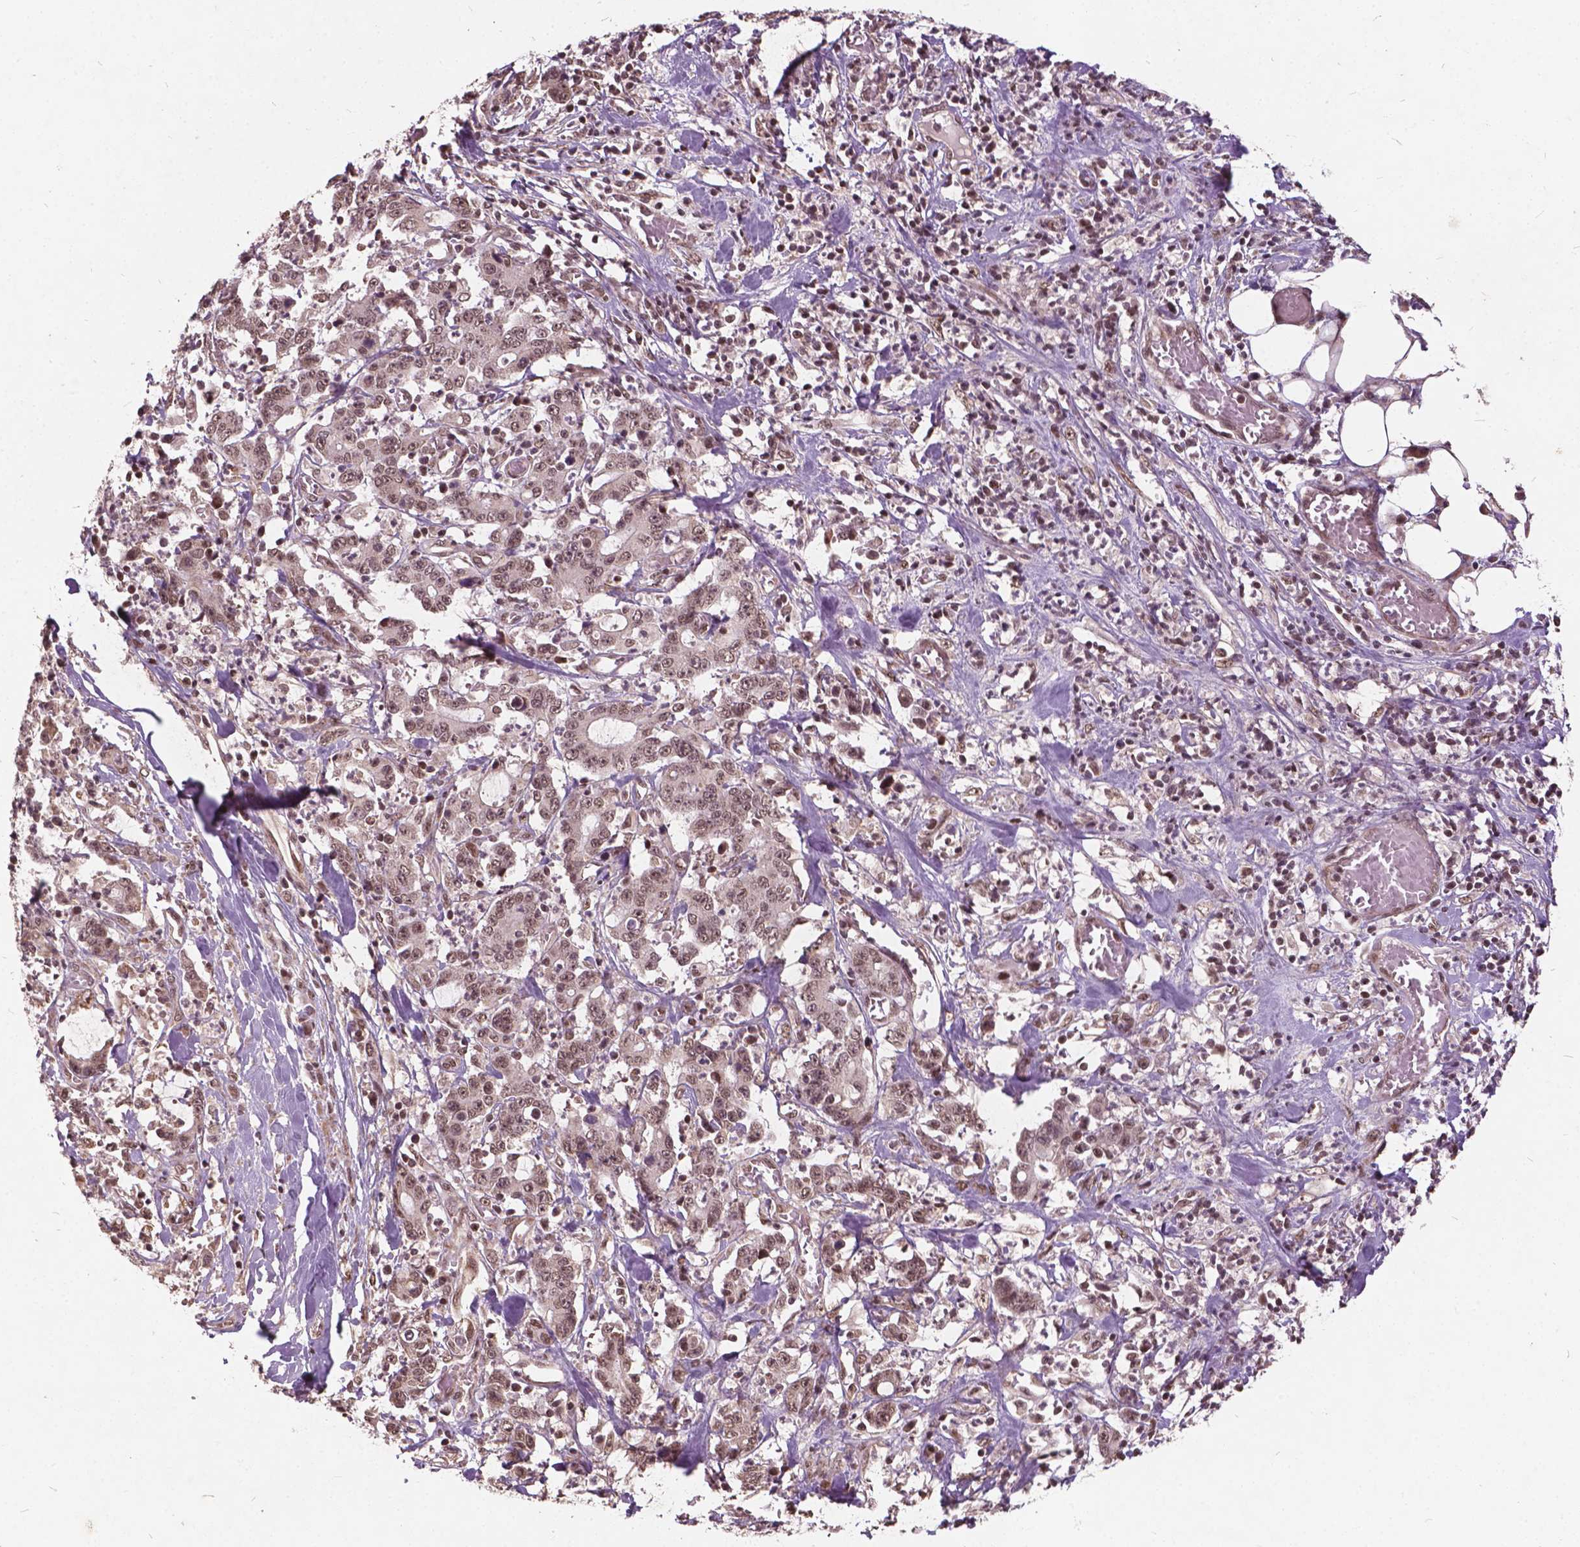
{"staining": {"intensity": "moderate", "quantity": ">75%", "location": "nuclear"}, "tissue": "stomach cancer", "cell_type": "Tumor cells", "image_type": "cancer", "snomed": [{"axis": "morphology", "description": "Adenocarcinoma, NOS"}, {"axis": "topography", "description": "Stomach, upper"}], "caption": "Protein expression analysis of human stomach cancer reveals moderate nuclear staining in about >75% of tumor cells. (DAB IHC with brightfield microscopy, high magnification).", "gene": "GPS2", "patient": {"sex": "male", "age": 68}}